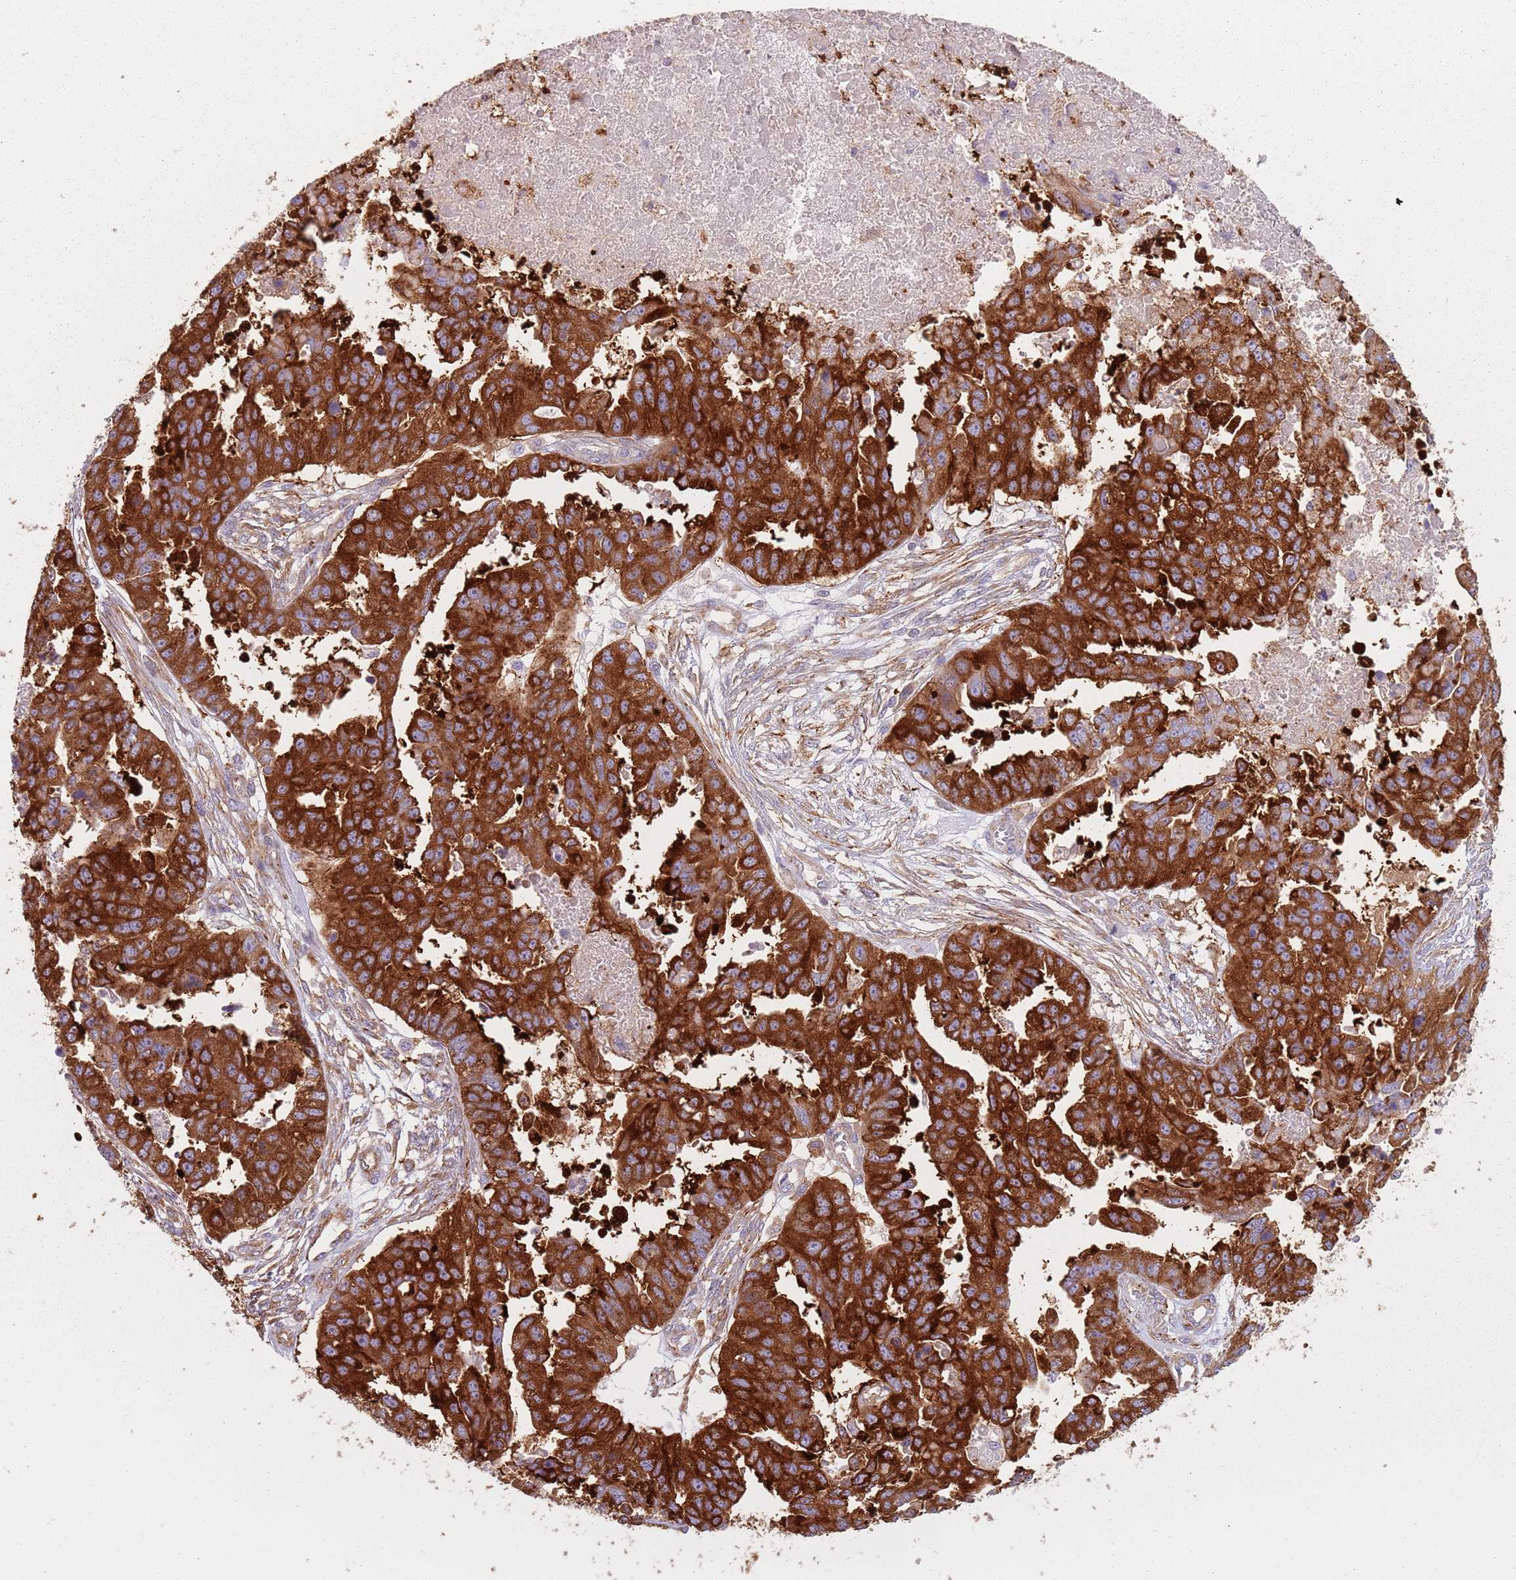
{"staining": {"intensity": "strong", "quantity": ">75%", "location": "cytoplasmic/membranous"}, "tissue": "ovarian cancer", "cell_type": "Tumor cells", "image_type": "cancer", "snomed": [{"axis": "morphology", "description": "Cystadenocarcinoma, serous, NOS"}, {"axis": "topography", "description": "Ovary"}], "caption": "This image demonstrates immunohistochemistry (IHC) staining of human ovarian cancer (serous cystadenocarcinoma), with high strong cytoplasmic/membranous expression in about >75% of tumor cells.", "gene": "TPD52L2", "patient": {"sex": "female", "age": 58}}